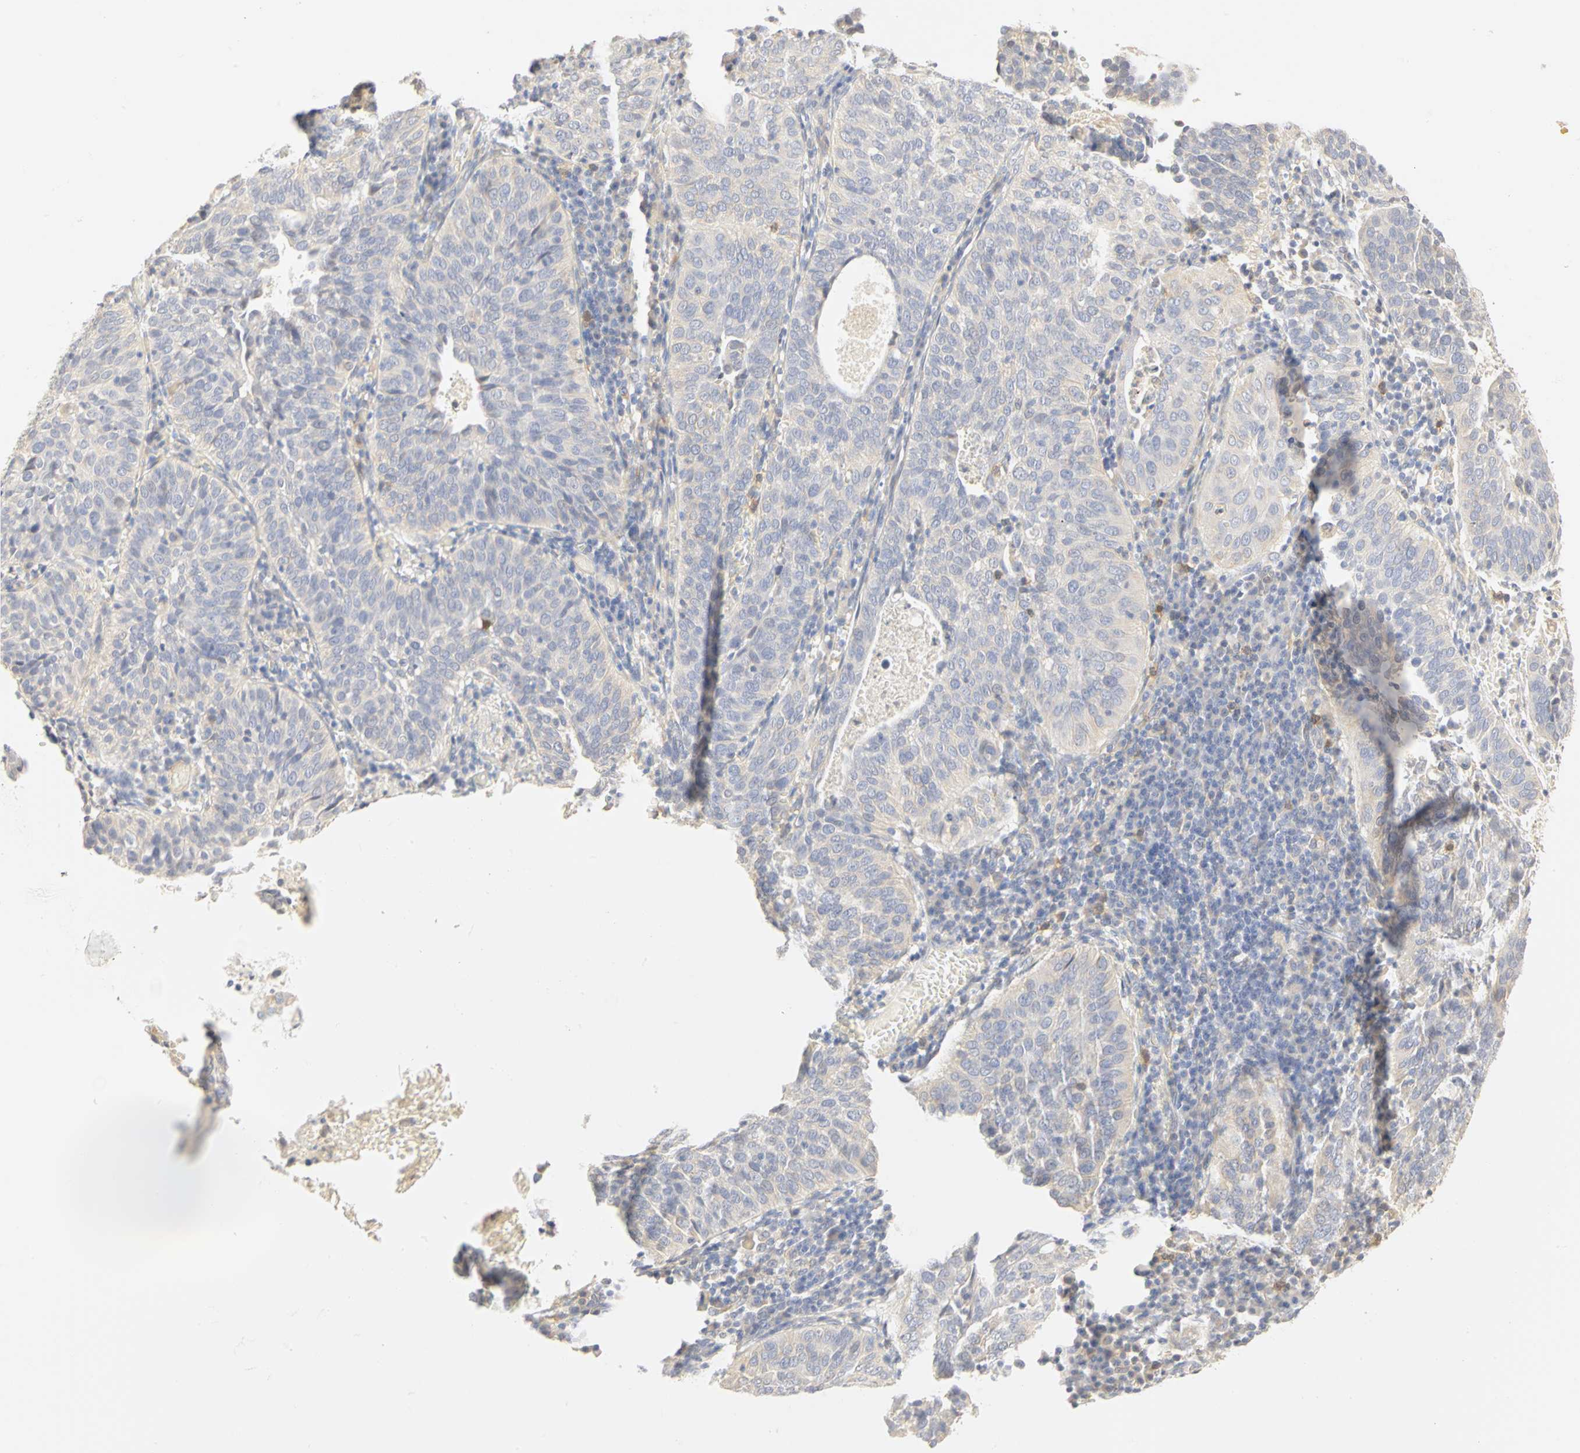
{"staining": {"intensity": "weak", "quantity": ">75%", "location": "cytoplasmic/membranous"}, "tissue": "cervical cancer", "cell_type": "Tumor cells", "image_type": "cancer", "snomed": [{"axis": "morphology", "description": "Squamous cell carcinoma, NOS"}, {"axis": "topography", "description": "Cervix"}], "caption": "Immunohistochemical staining of cervical cancer (squamous cell carcinoma) exhibits weak cytoplasmic/membranous protein positivity in about >75% of tumor cells.", "gene": "GNRH2", "patient": {"sex": "female", "age": 39}}